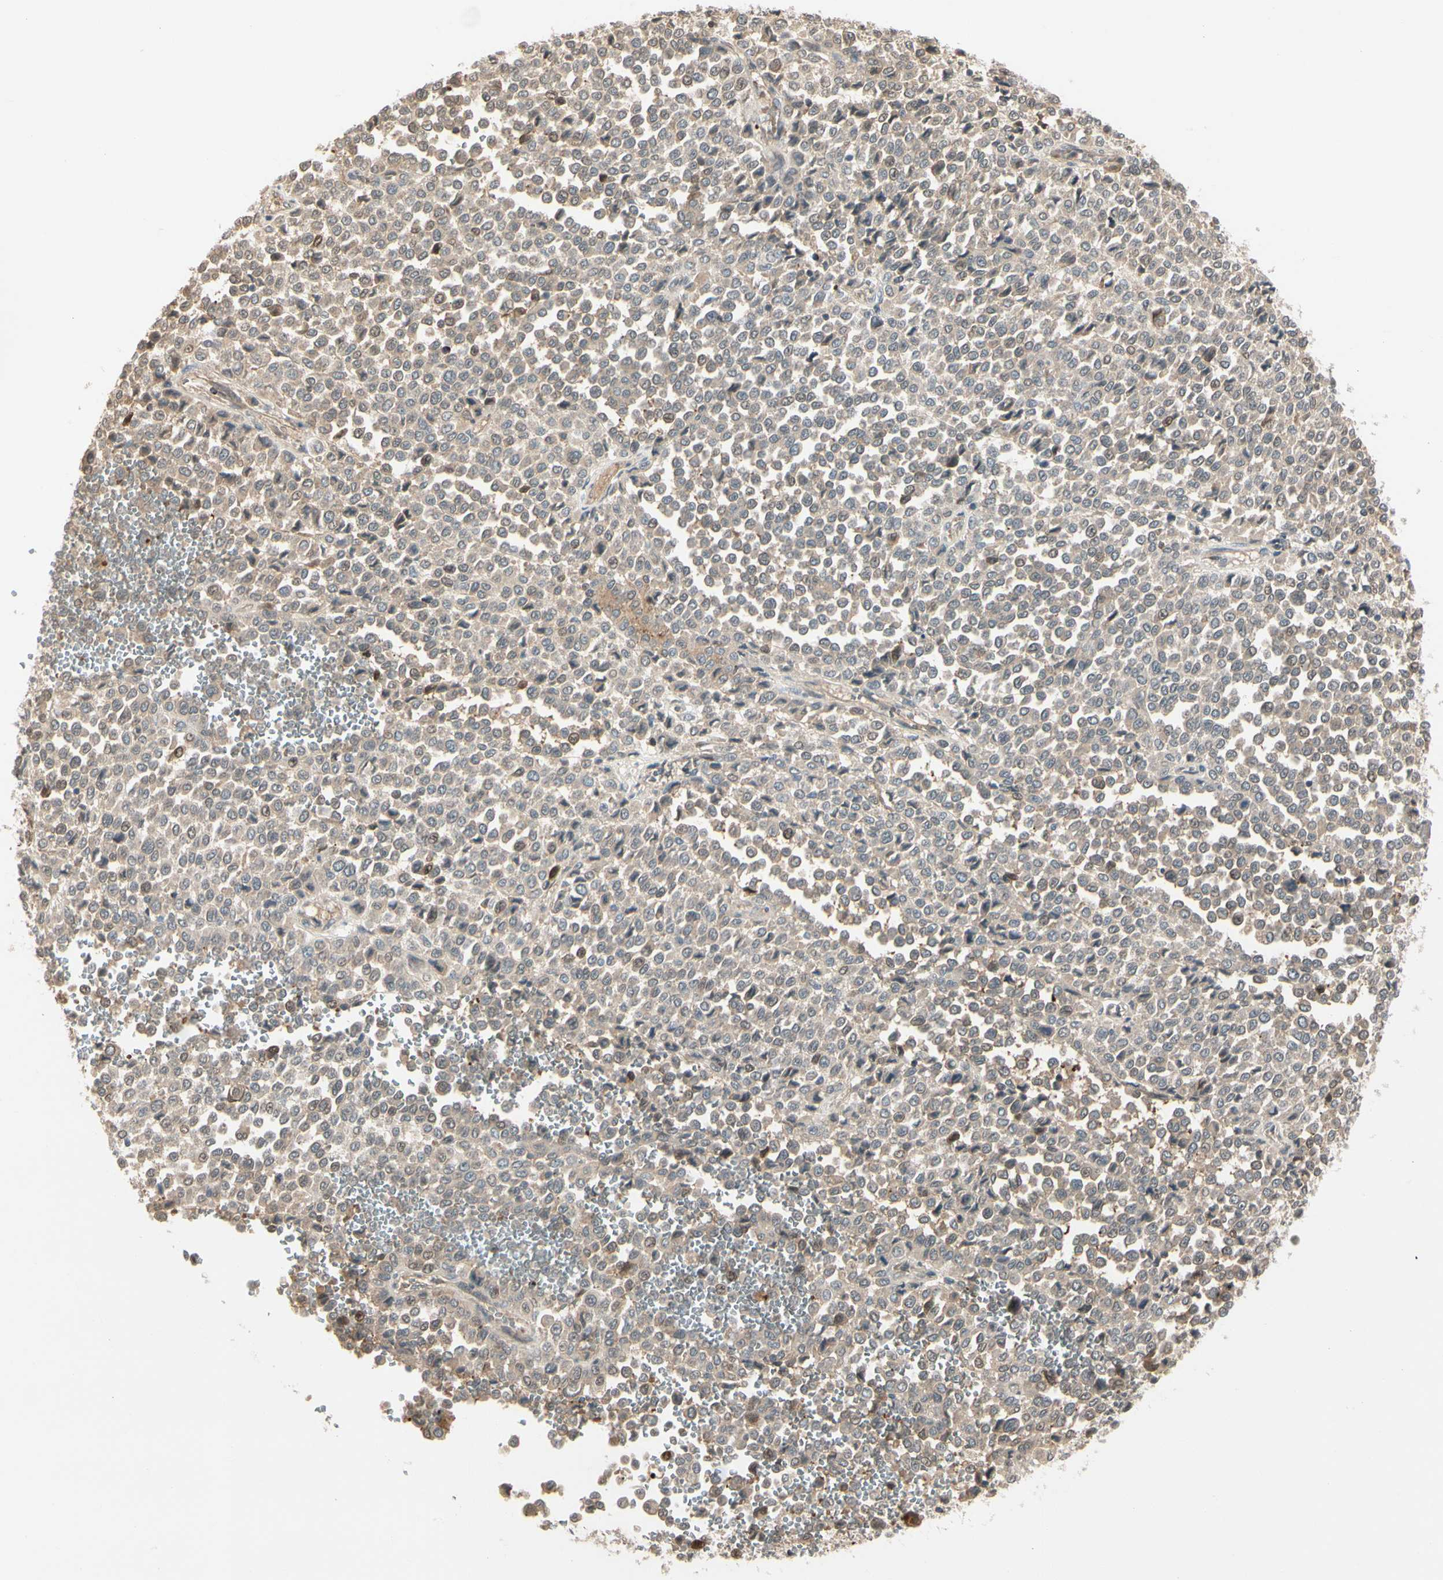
{"staining": {"intensity": "weak", "quantity": ">75%", "location": "cytoplasmic/membranous"}, "tissue": "melanoma", "cell_type": "Tumor cells", "image_type": "cancer", "snomed": [{"axis": "morphology", "description": "Malignant melanoma, Metastatic site"}, {"axis": "topography", "description": "Pancreas"}], "caption": "IHC (DAB (3,3'-diaminobenzidine)) staining of malignant melanoma (metastatic site) displays weak cytoplasmic/membranous protein expression in about >75% of tumor cells.", "gene": "EVC", "patient": {"sex": "female", "age": 30}}